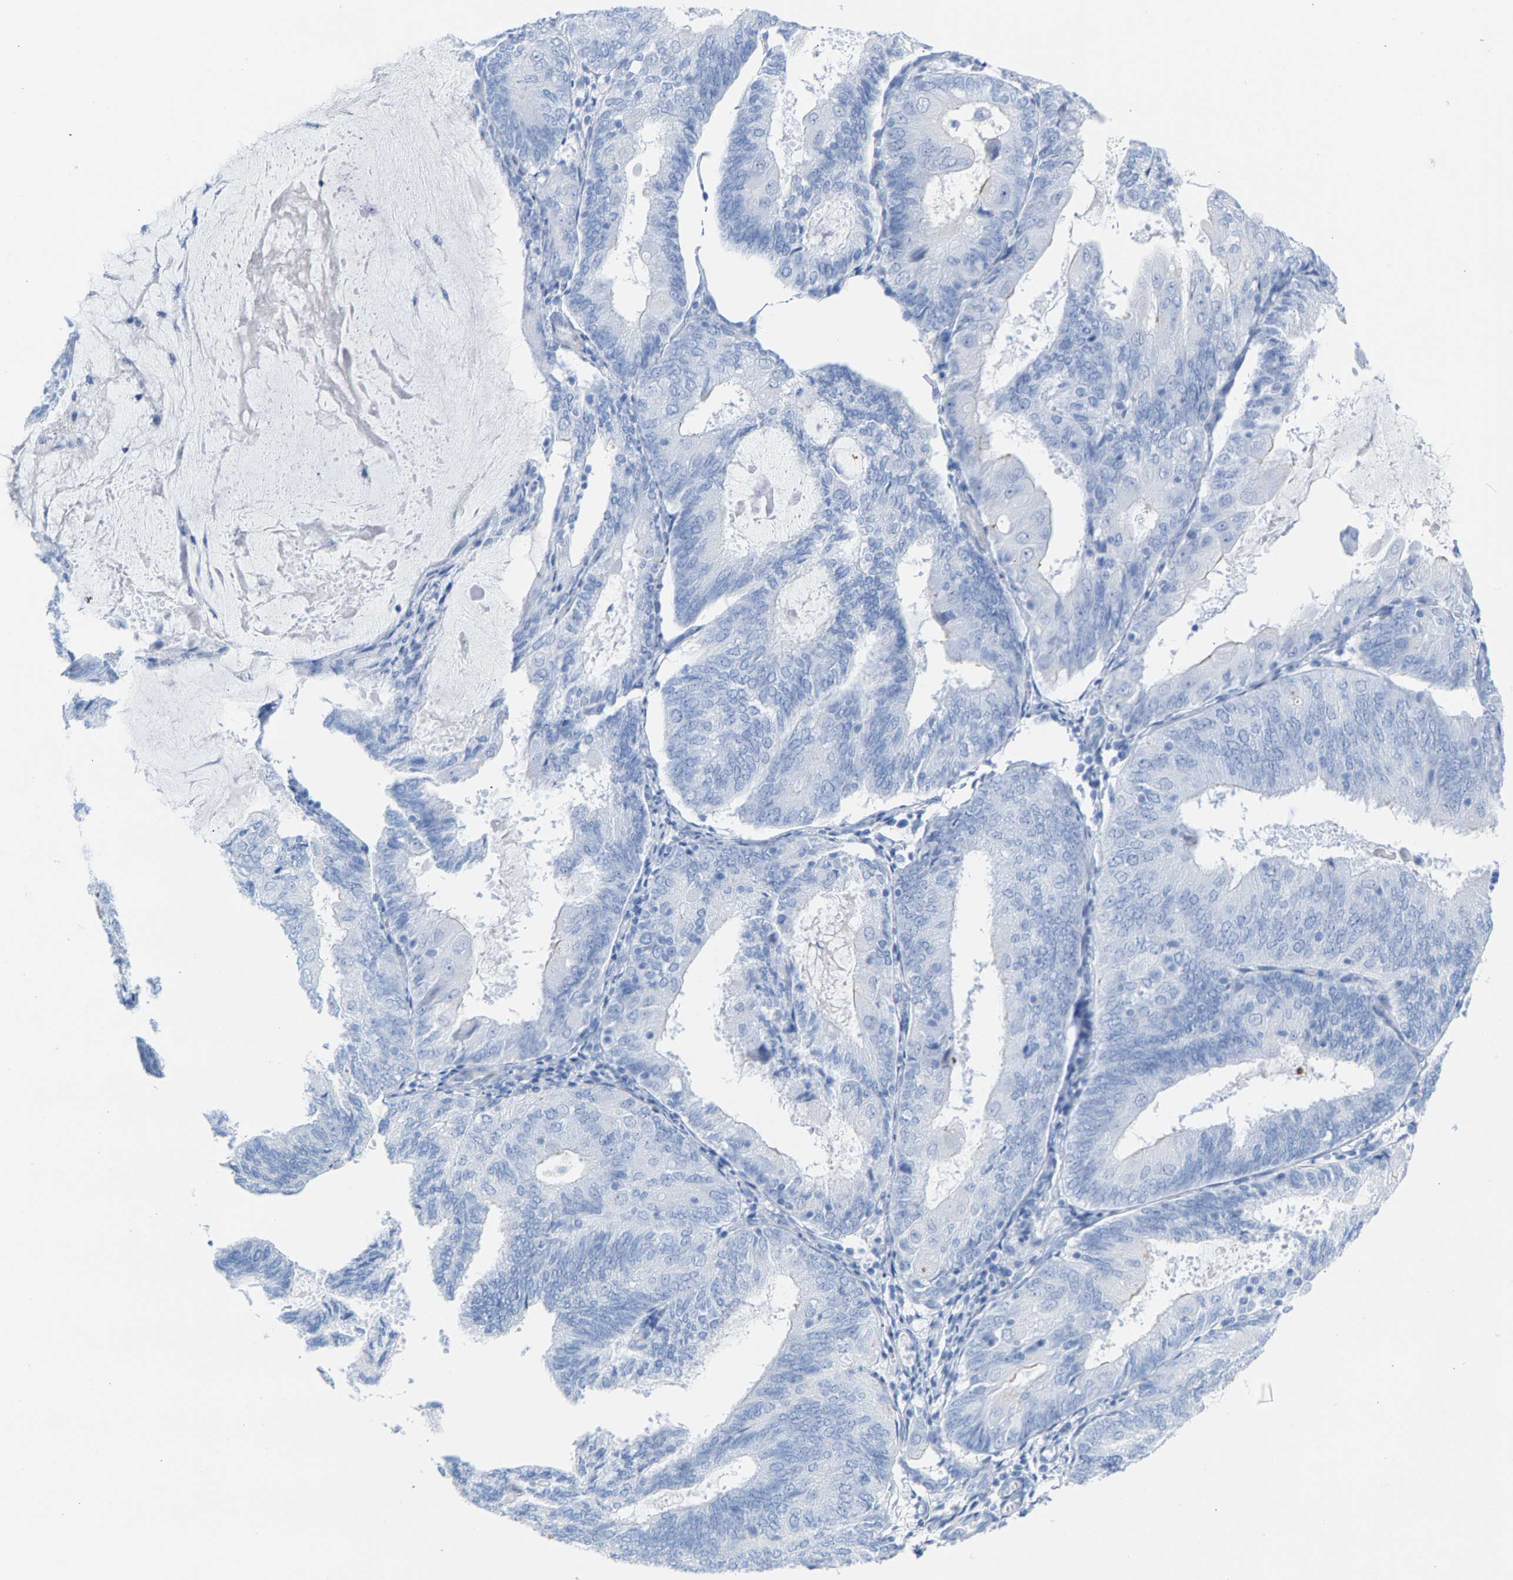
{"staining": {"intensity": "negative", "quantity": "none", "location": "none"}, "tissue": "endometrial cancer", "cell_type": "Tumor cells", "image_type": "cancer", "snomed": [{"axis": "morphology", "description": "Adenocarcinoma, NOS"}, {"axis": "topography", "description": "Endometrium"}], "caption": "The histopathology image demonstrates no staining of tumor cells in endometrial cancer.", "gene": "CPA1", "patient": {"sex": "female", "age": 81}}